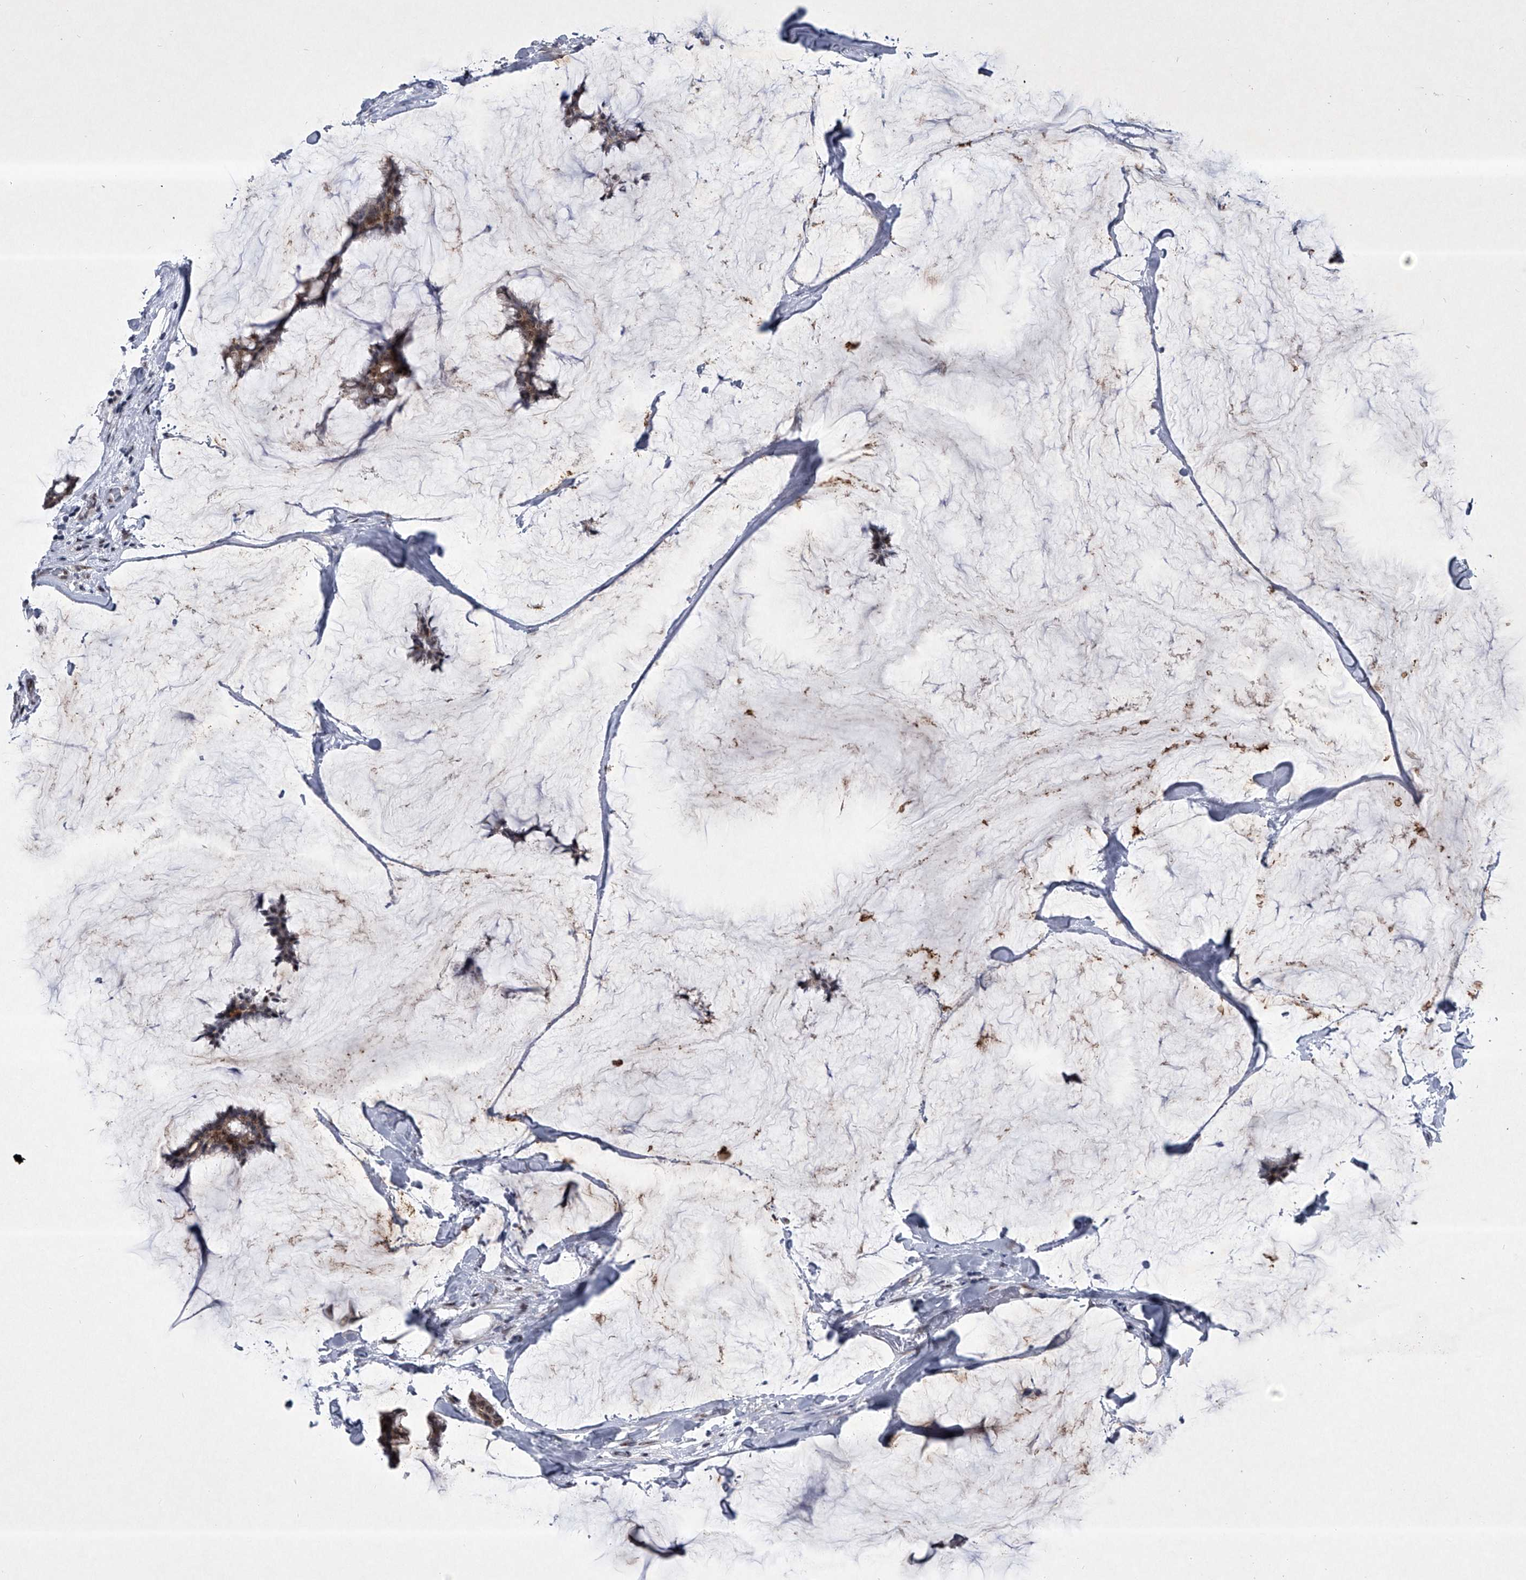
{"staining": {"intensity": "moderate", "quantity": ">75%", "location": "cytoplasmic/membranous,nuclear"}, "tissue": "breast cancer", "cell_type": "Tumor cells", "image_type": "cancer", "snomed": [{"axis": "morphology", "description": "Duct carcinoma"}, {"axis": "topography", "description": "Breast"}], "caption": "A medium amount of moderate cytoplasmic/membranous and nuclear positivity is present in approximately >75% of tumor cells in breast cancer tissue. (DAB (3,3'-diaminobenzidine) IHC, brown staining for protein, blue staining for nuclei).", "gene": "MLLT1", "patient": {"sex": "female", "age": 93}}